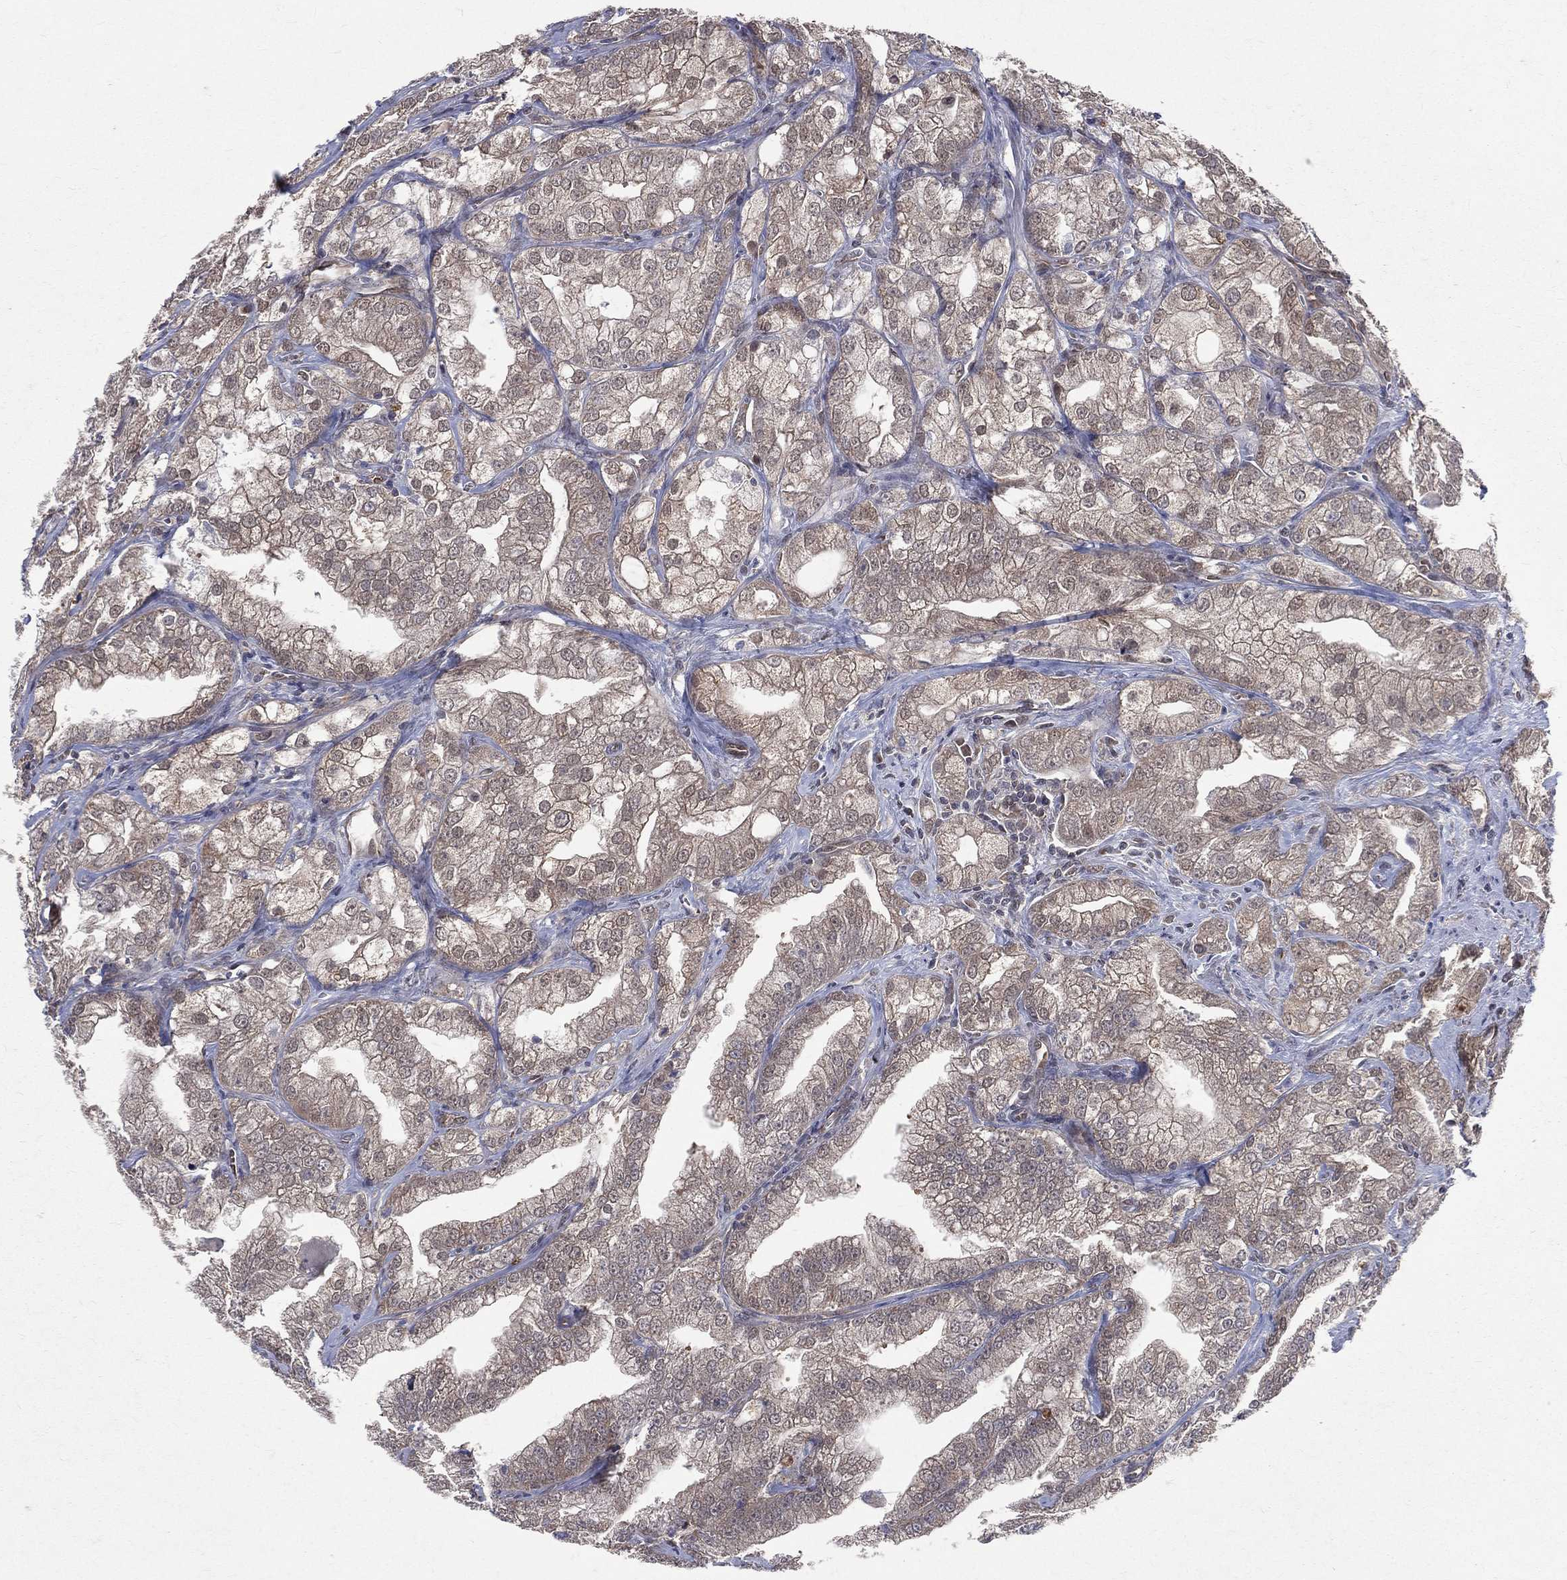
{"staining": {"intensity": "negative", "quantity": "none", "location": "none"}, "tissue": "prostate cancer", "cell_type": "Tumor cells", "image_type": "cancer", "snomed": [{"axis": "morphology", "description": "Adenocarcinoma, NOS"}, {"axis": "topography", "description": "Prostate"}], "caption": "A high-resolution micrograph shows immunohistochemistry staining of prostate cancer, which displays no significant expression in tumor cells.", "gene": "GMPR2", "patient": {"sex": "male", "age": 70}}